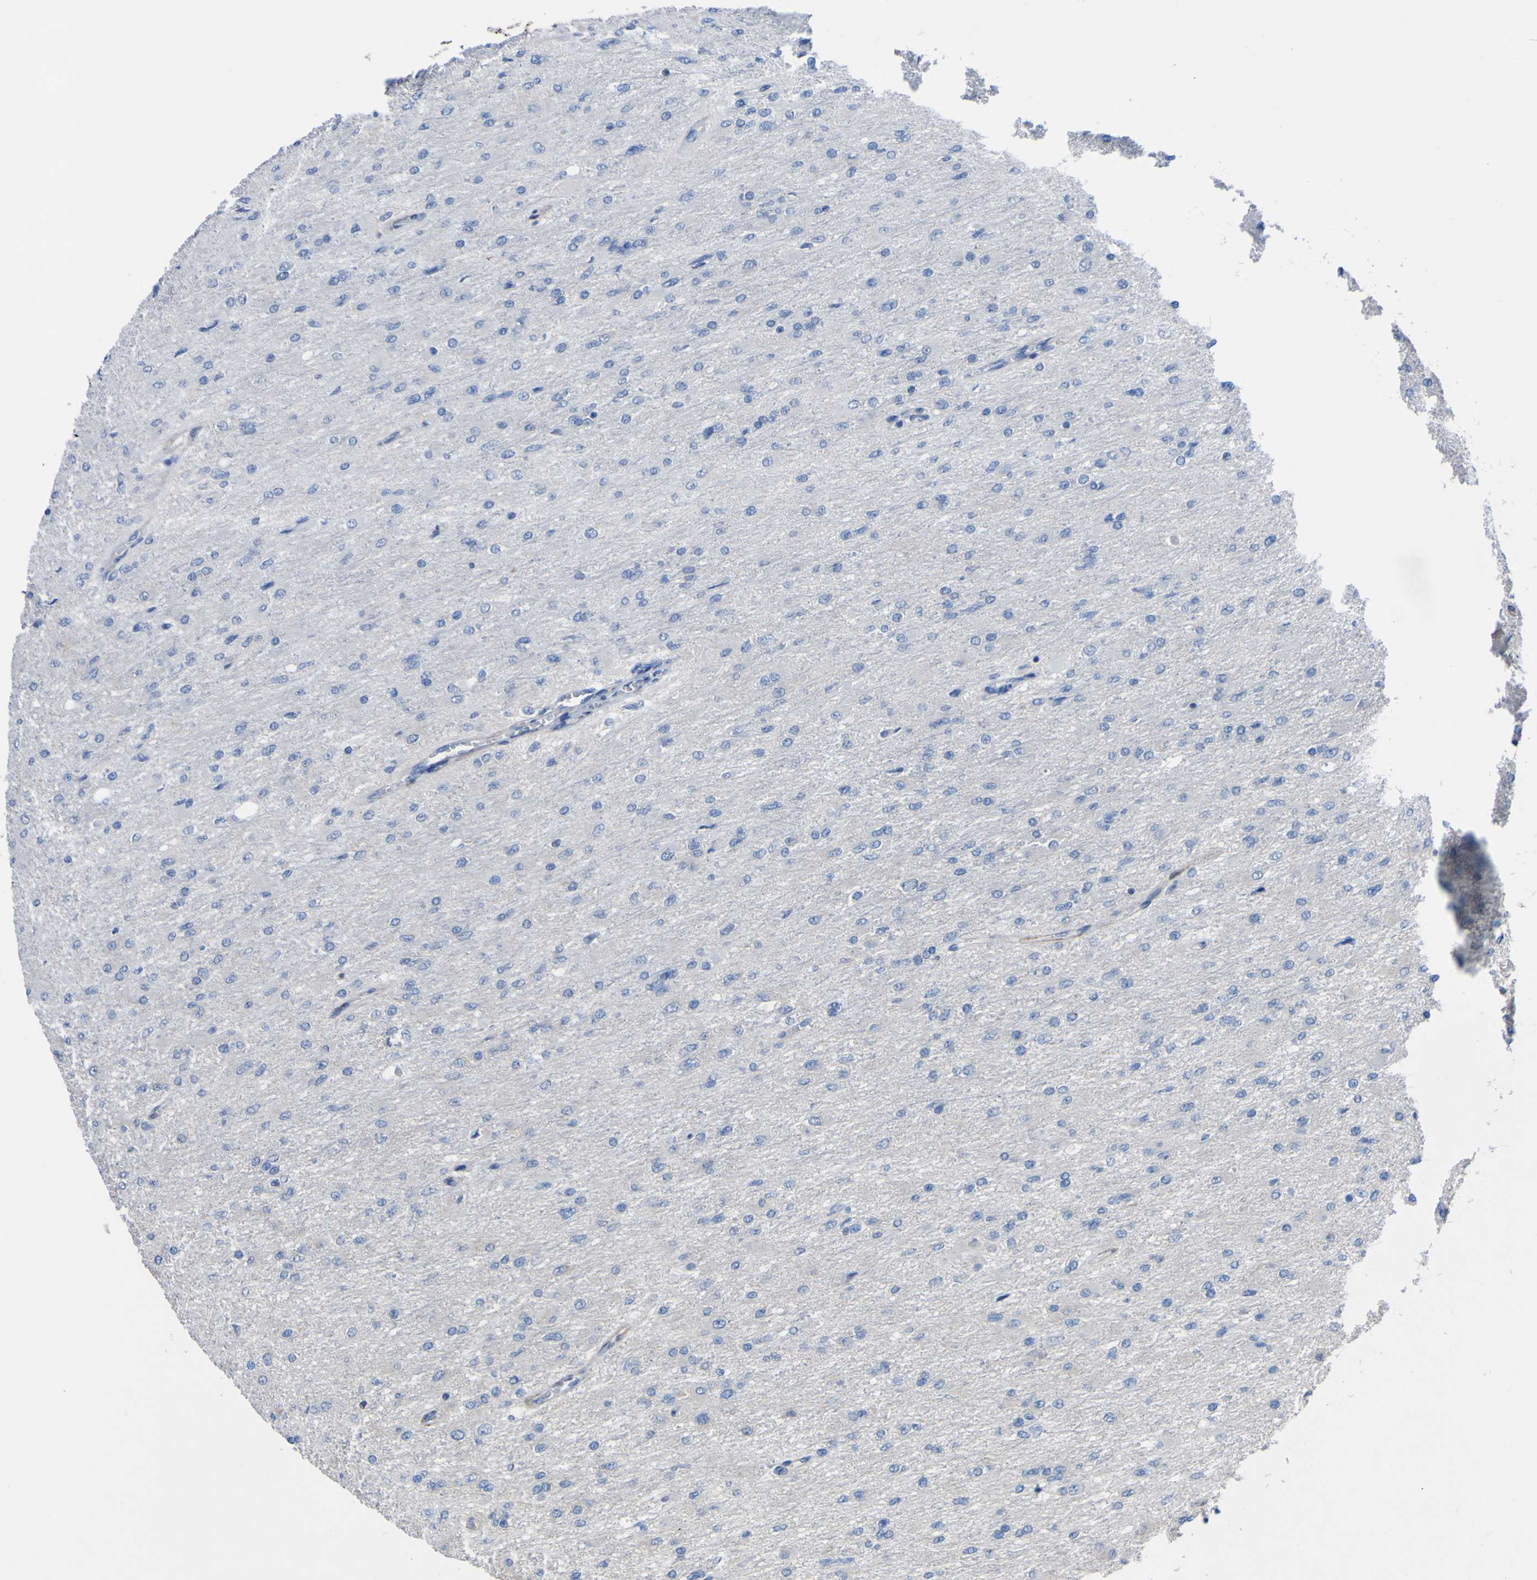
{"staining": {"intensity": "negative", "quantity": "none", "location": "none"}, "tissue": "glioma", "cell_type": "Tumor cells", "image_type": "cancer", "snomed": [{"axis": "morphology", "description": "Glioma, malignant, High grade"}, {"axis": "topography", "description": "Cerebral cortex"}], "caption": "IHC of glioma exhibits no expression in tumor cells.", "gene": "AGO4", "patient": {"sex": "female", "age": 36}}